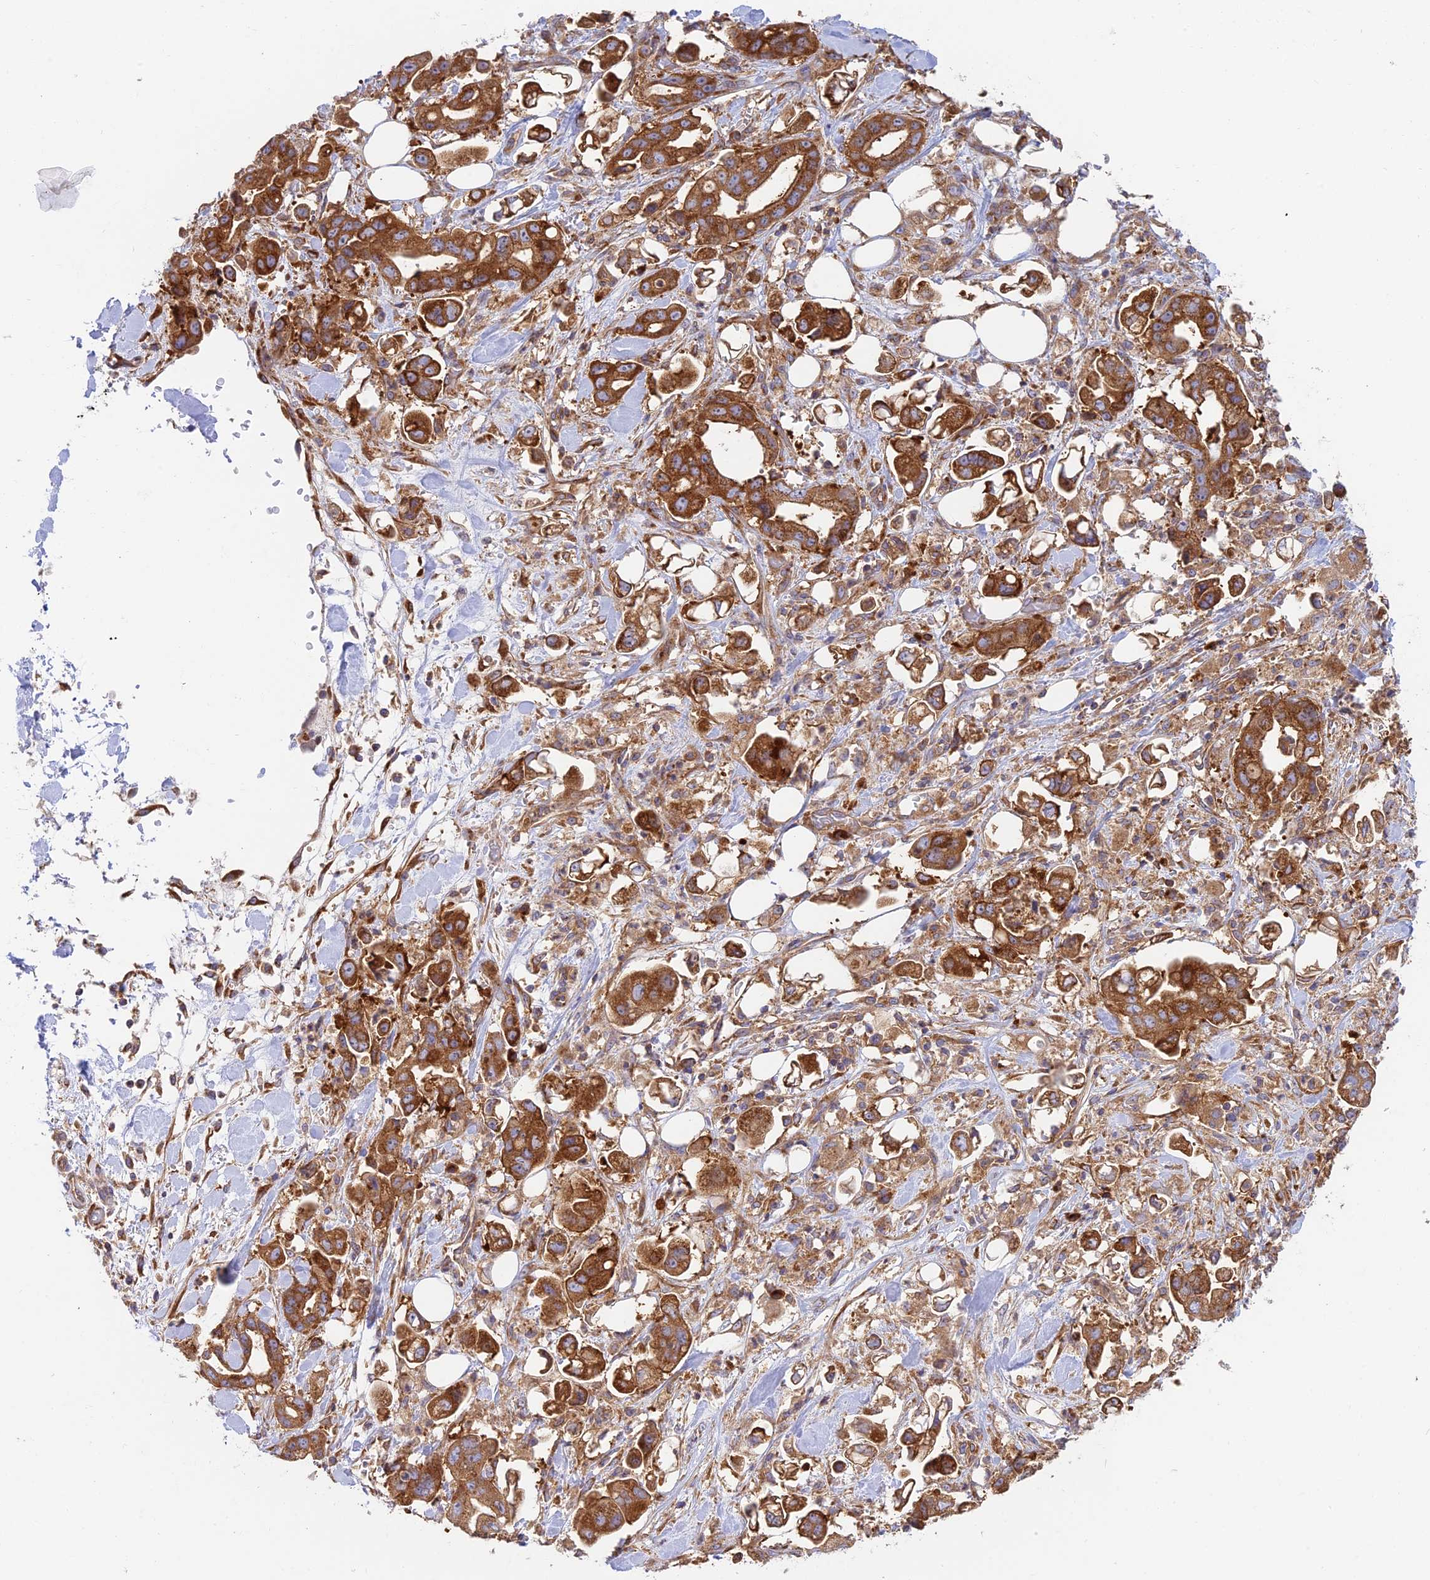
{"staining": {"intensity": "strong", "quantity": ">75%", "location": "cytoplasmic/membranous"}, "tissue": "stomach cancer", "cell_type": "Tumor cells", "image_type": "cancer", "snomed": [{"axis": "morphology", "description": "Adenocarcinoma, NOS"}, {"axis": "topography", "description": "Stomach"}], "caption": "A photomicrograph of human stomach adenocarcinoma stained for a protein shows strong cytoplasmic/membranous brown staining in tumor cells.", "gene": "GOLGA3", "patient": {"sex": "male", "age": 62}}